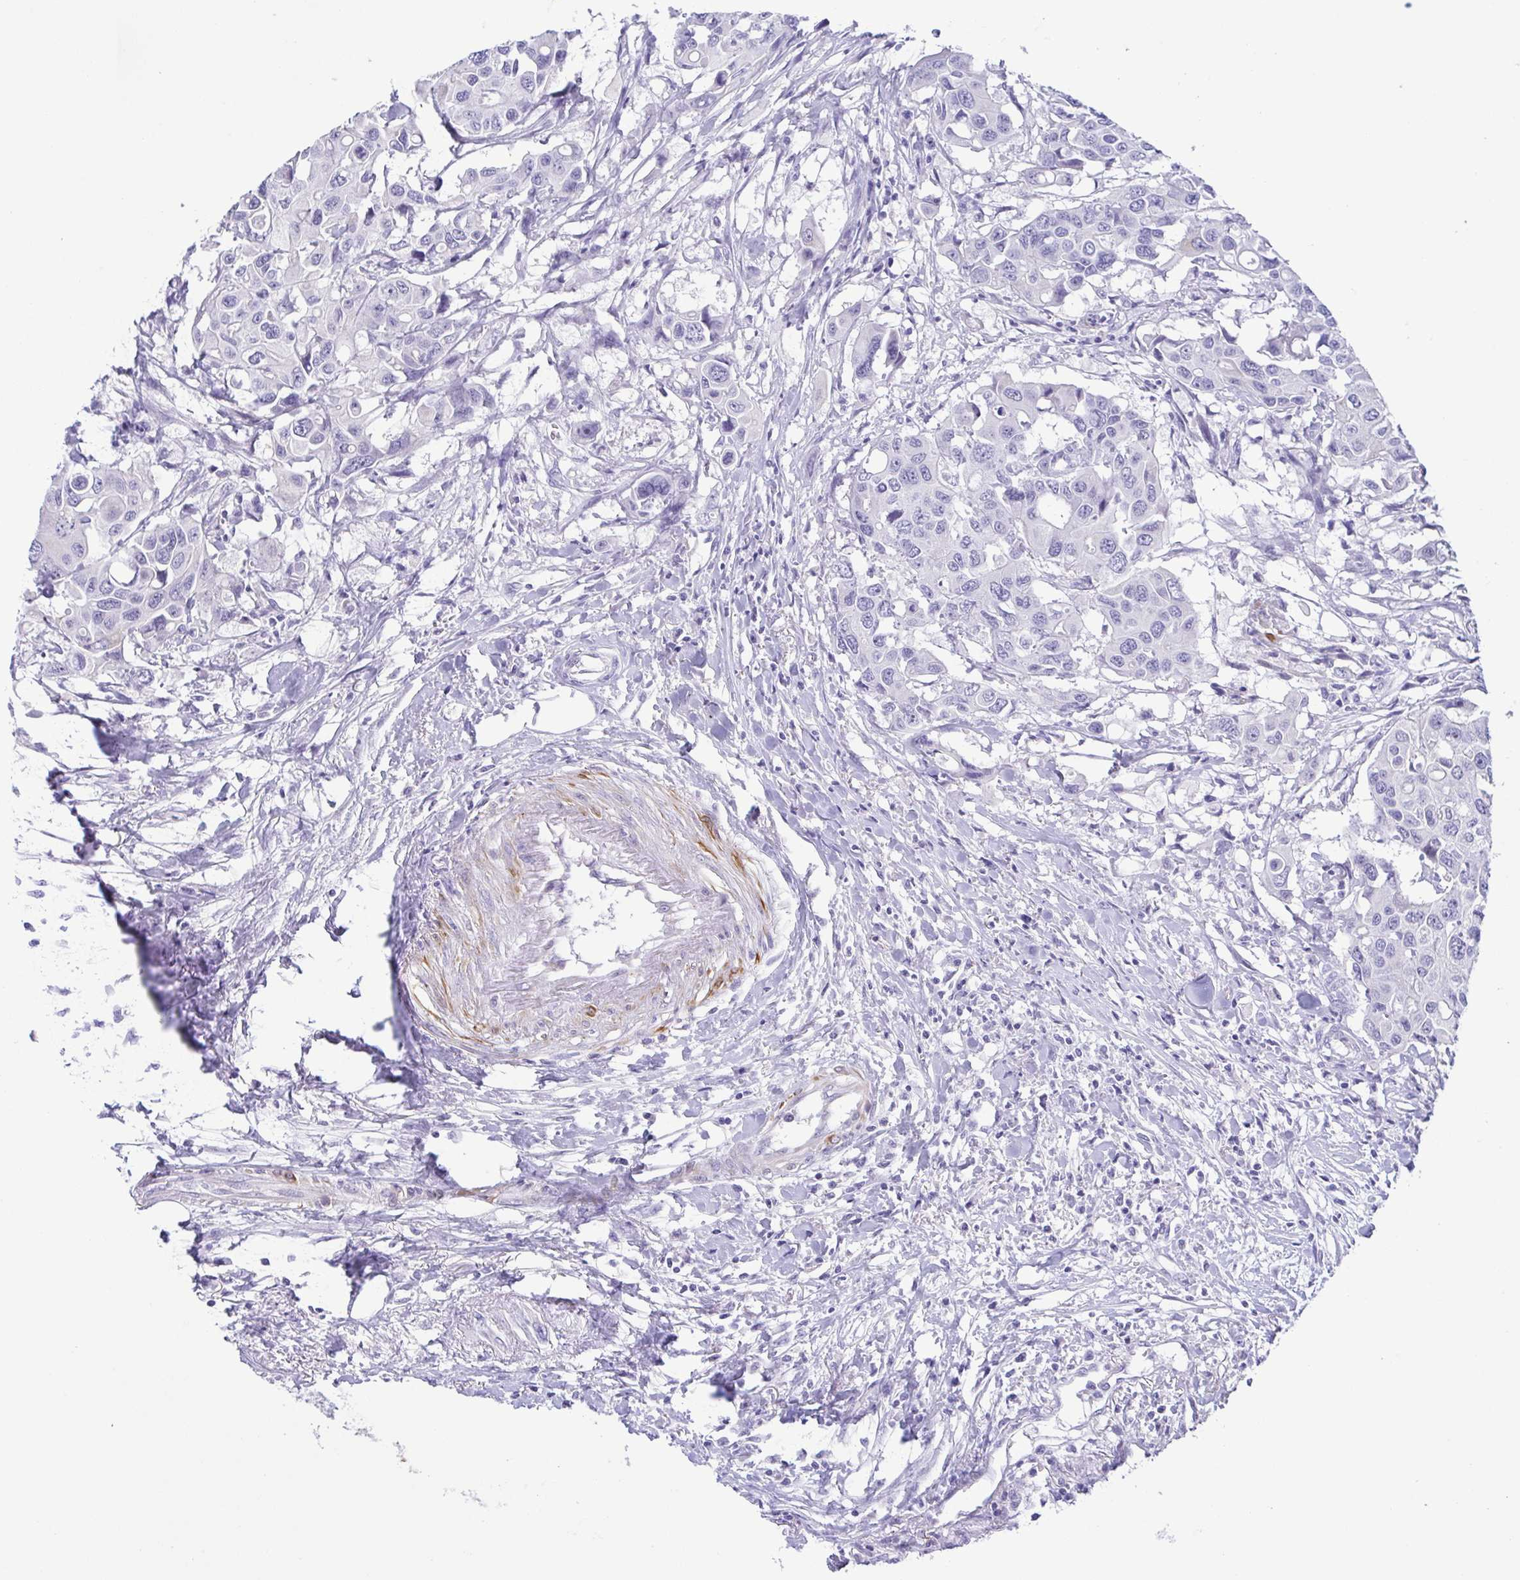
{"staining": {"intensity": "negative", "quantity": "none", "location": "none"}, "tissue": "colorectal cancer", "cell_type": "Tumor cells", "image_type": "cancer", "snomed": [{"axis": "morphology", "description": "Adenocarcinoma, NOS"}, {"axis": "topography", "description": "Colon"}], "caption": "Immunohistochemistry (IHC) image of neoplastic tissue: human colorectal cancer (adenocarcinoma) stained with DAB exhibits no significant protein expression in tumor cells.", "gene": "MYL7", "patient": {"sex": "male", "age": 77}}